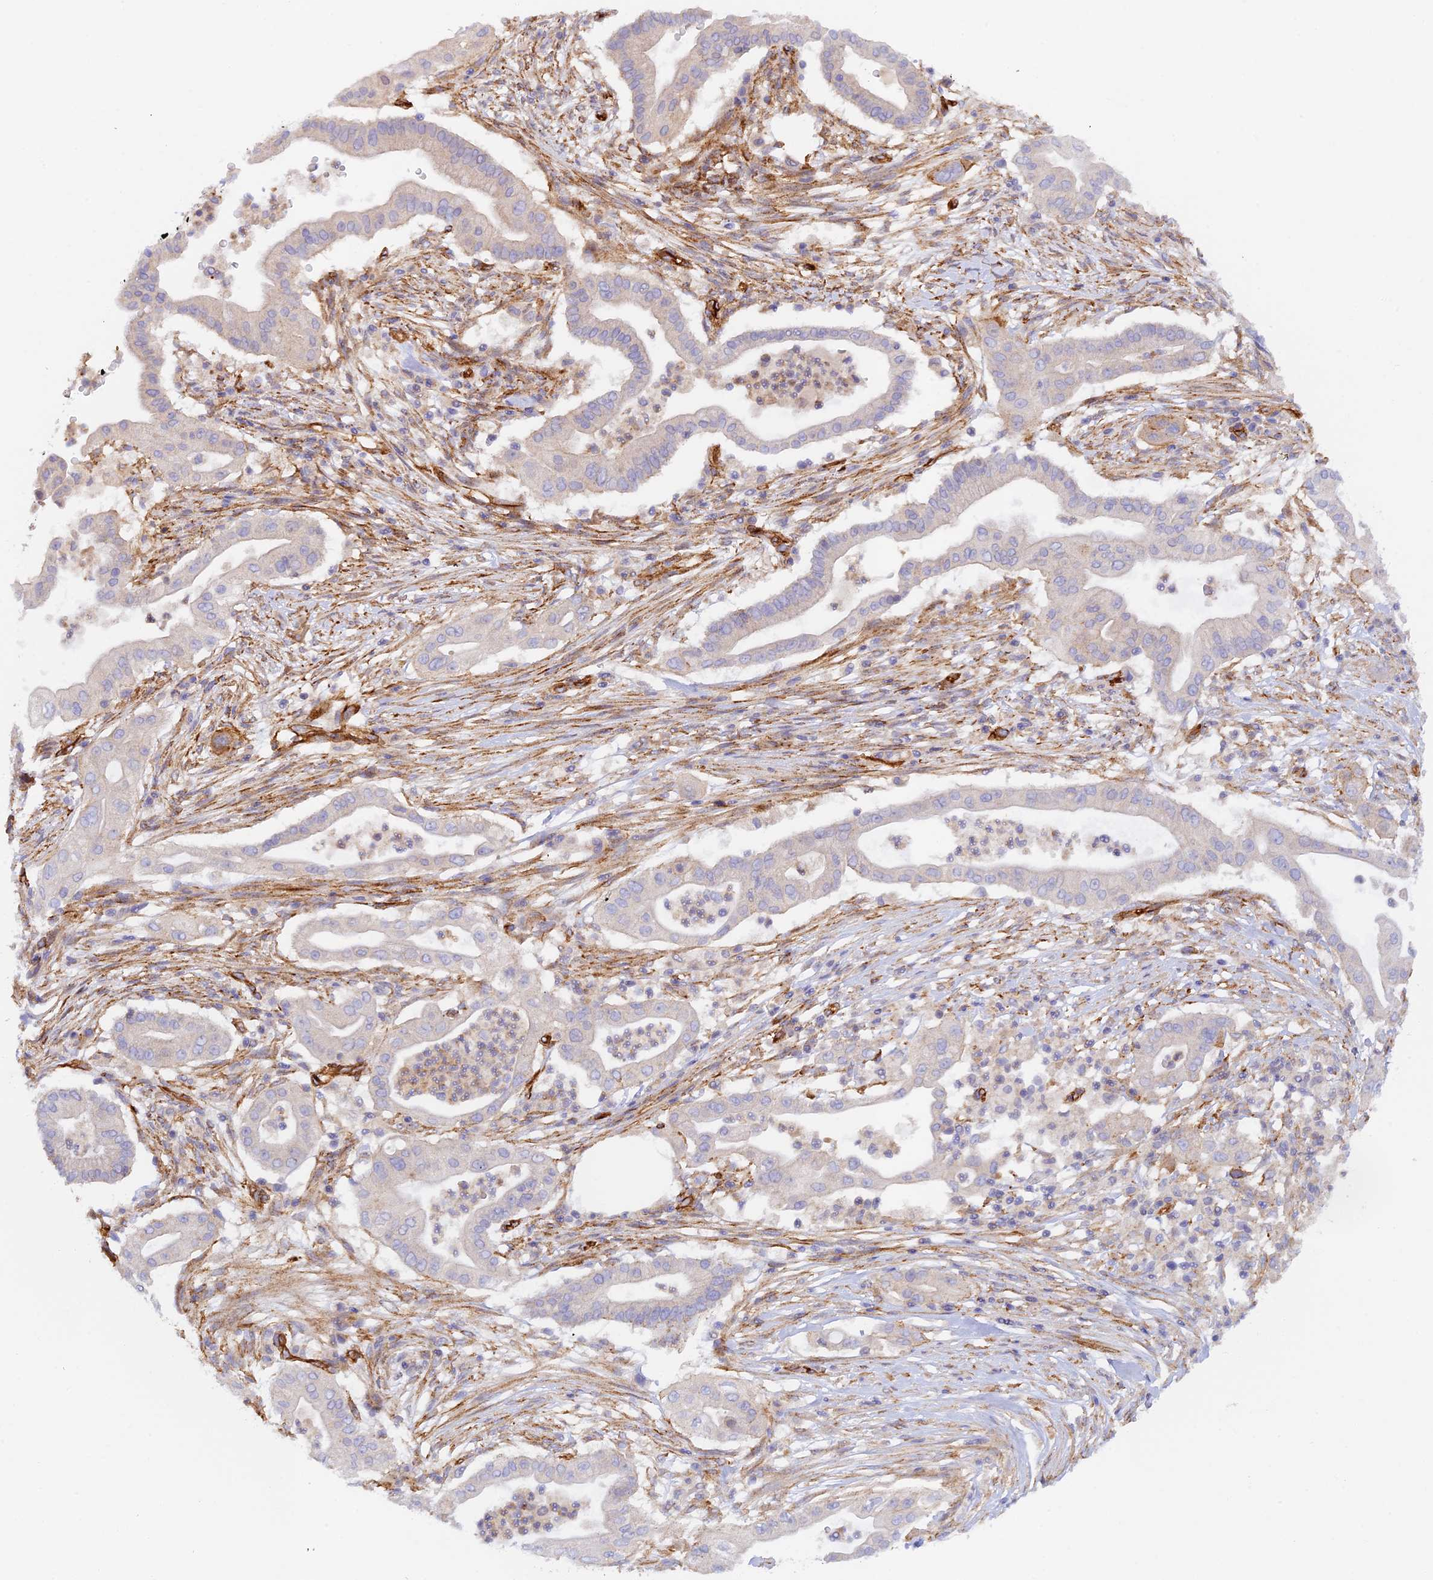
{"staining": {"intensity": "weak", "quantity": "<25%", "location": "cytoplasmic/membranous"}, "tissue": "pancreatic cancer", "cell_type": "Tumor cells", "image_type": "cancer", "snomed": [{"axis": "morphology", "description": "Adenocarcinoma, NOS"}, {"axis": "topography", "description": "Pancreas"}], "caption": "Immunohistochemistry micrograph of human pancreatic adenocarcinoma stained for a protein (brown), which exhibits no expression in tumor cells. (Immunohistochemistry, brightfield microscopy, high magnification).", "gene": "MYO9A", "patient": {"sex": "male", "age": 68}}